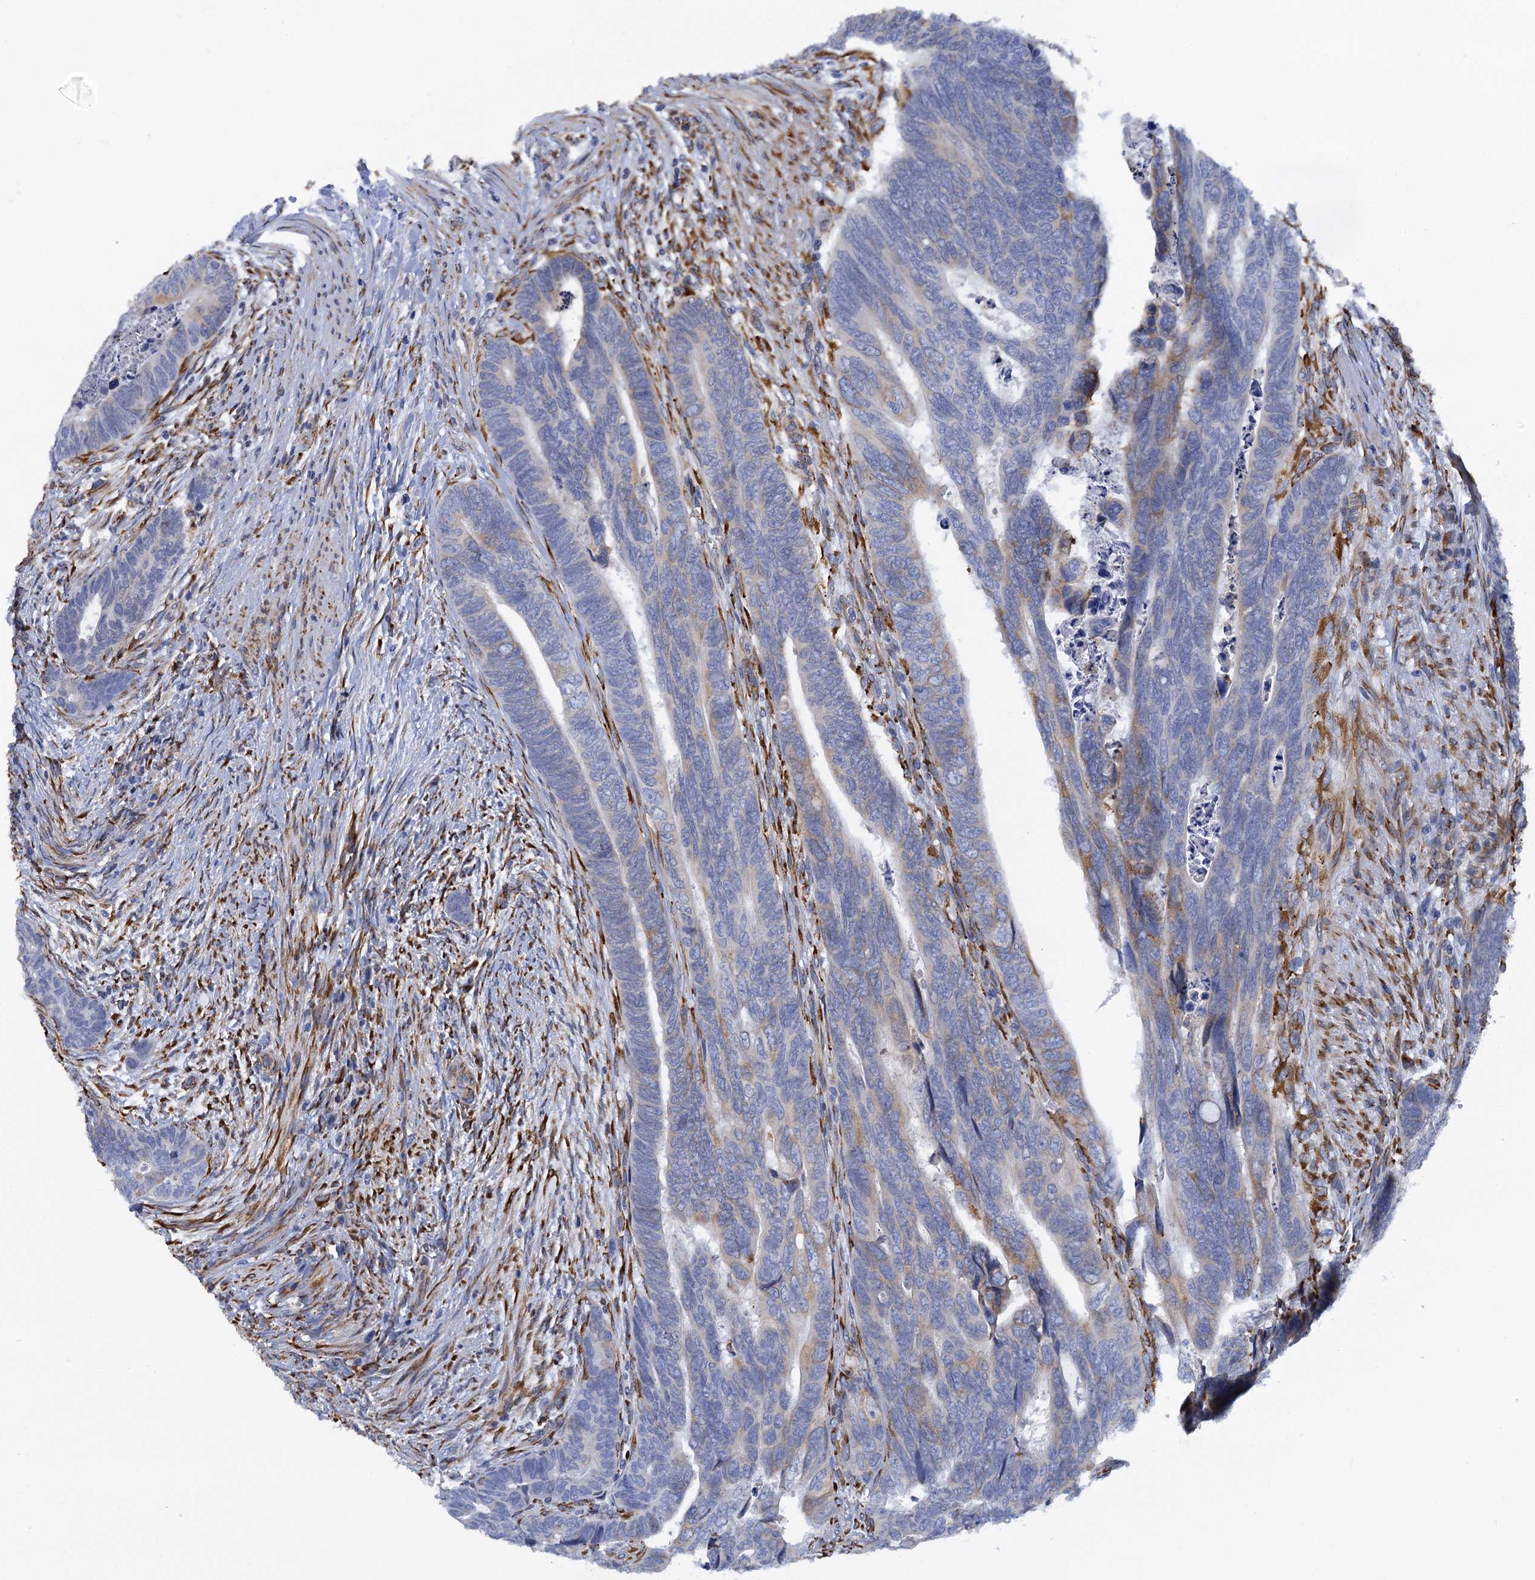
{"staining": {"intensity": "moderate", "quantity": "<25%", "location": "cytoplasmic/membranous"}, "tissue": "colorectal cancer", "cell_type": "Tumor cells", "image_type": "cancer", "snomed": [{"axis": "morphology", "description": "Adenocarcinoma, NOS"}, {"axis": "topography", "description": "Rectum"}], "caption": "Tumor cells exhibit low levels of moderate cytoplasmic/membranous staining in about <25% of cells in human colorectal cancer (adenocarcinoma).", "gene": "POGLUT3", "patient": {"sex": "female", "age": 78}}